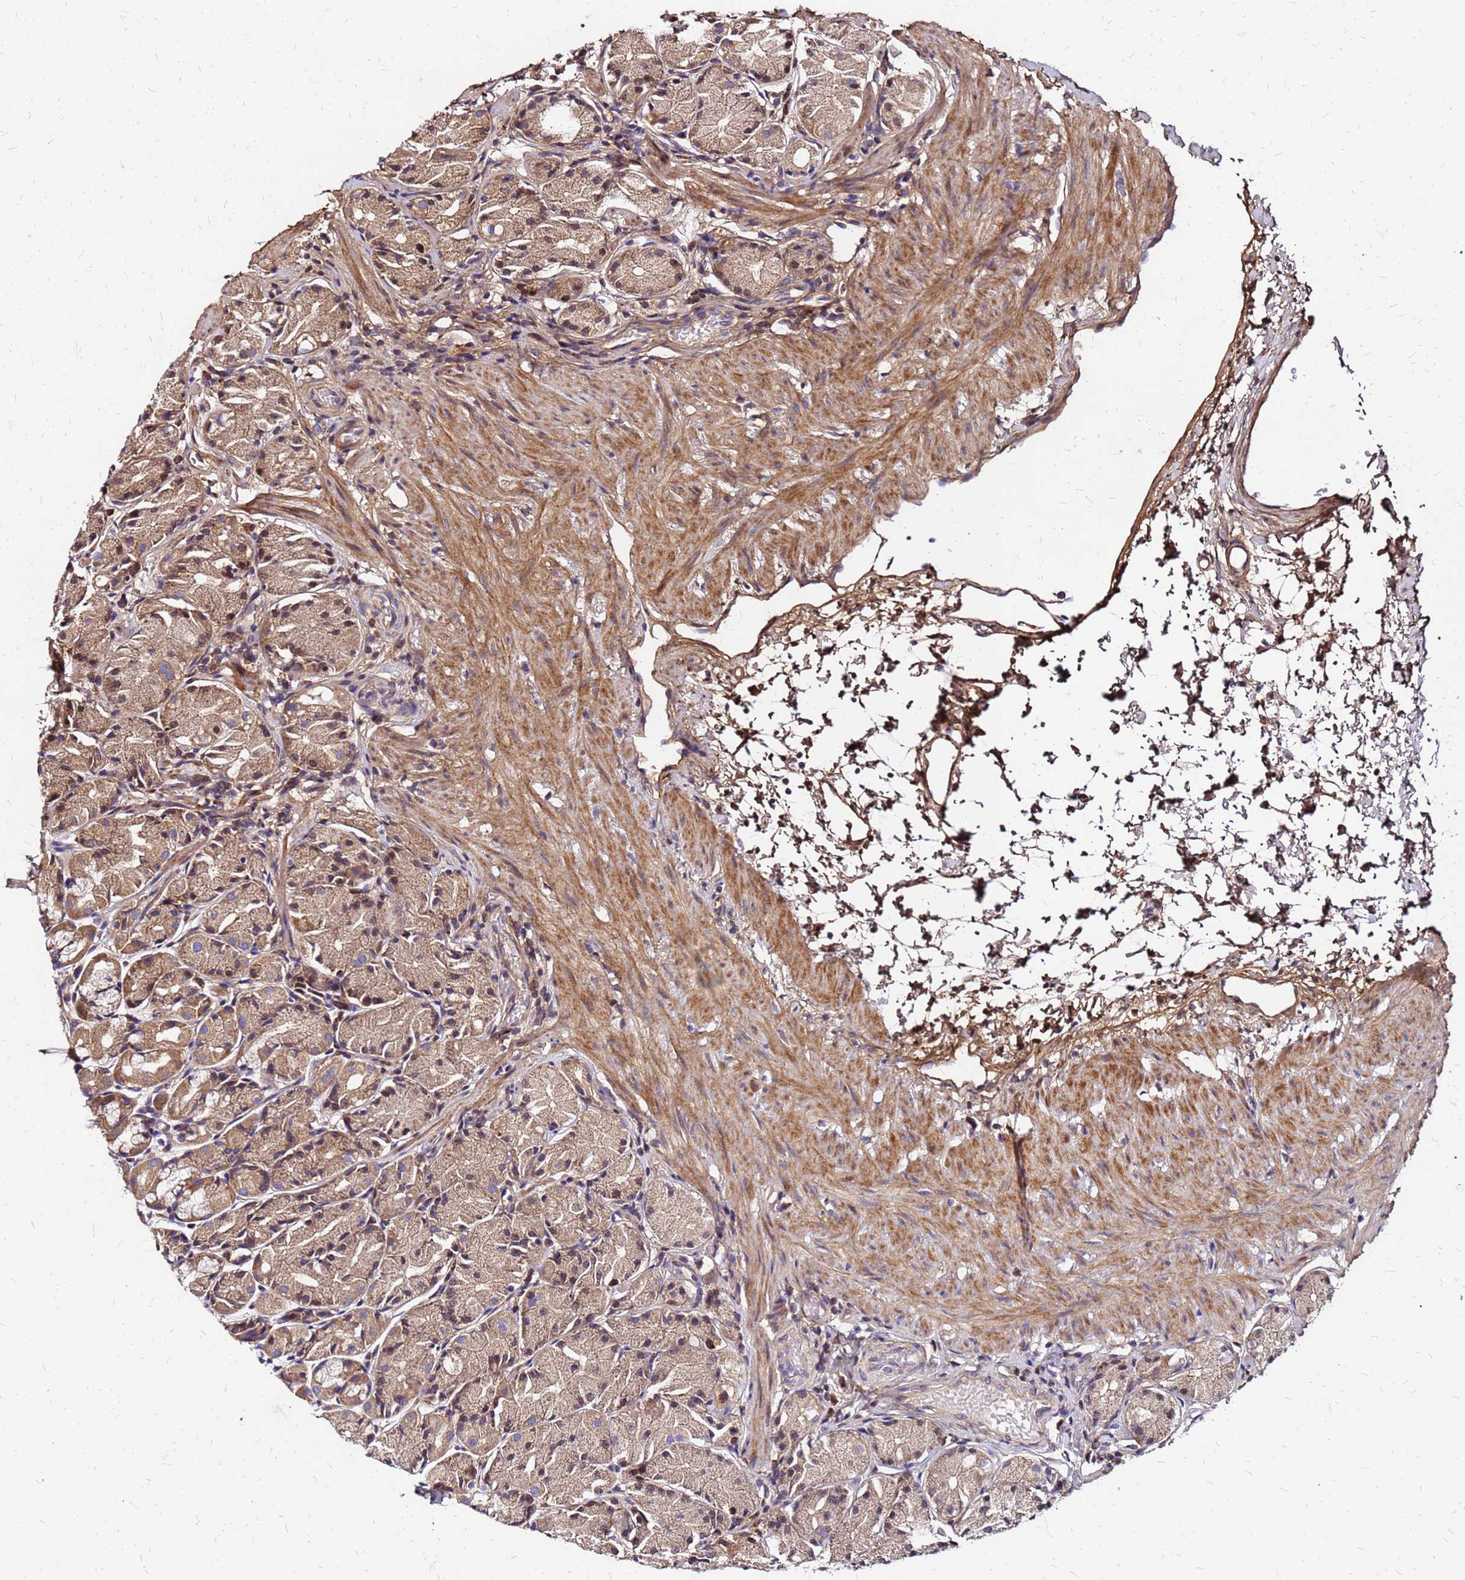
{"staining": {"intensity": "moderate", "quantity": ">75%", "location": "cytoplasmic/membranous"}, "tissue": "stomach", "cell_type": "Glandular cells", "image_type": "normal", "snomed": [{"axis": "morphology", "description": "Normal tissue, NOS"}, {"axis": "topography", "description": "Stomach, upper"}], "caption": "IHC micrograph of benign stomach: human stomach stained using IHC reveals medium levels of moderate protein expression localized specifically in the cytoplasmic/membranous of glandular cells, appearing as a cytoplasmic/membranous brown color.", "gene": "CYBC1", "patient": {"sex": "male", "age": 47}}